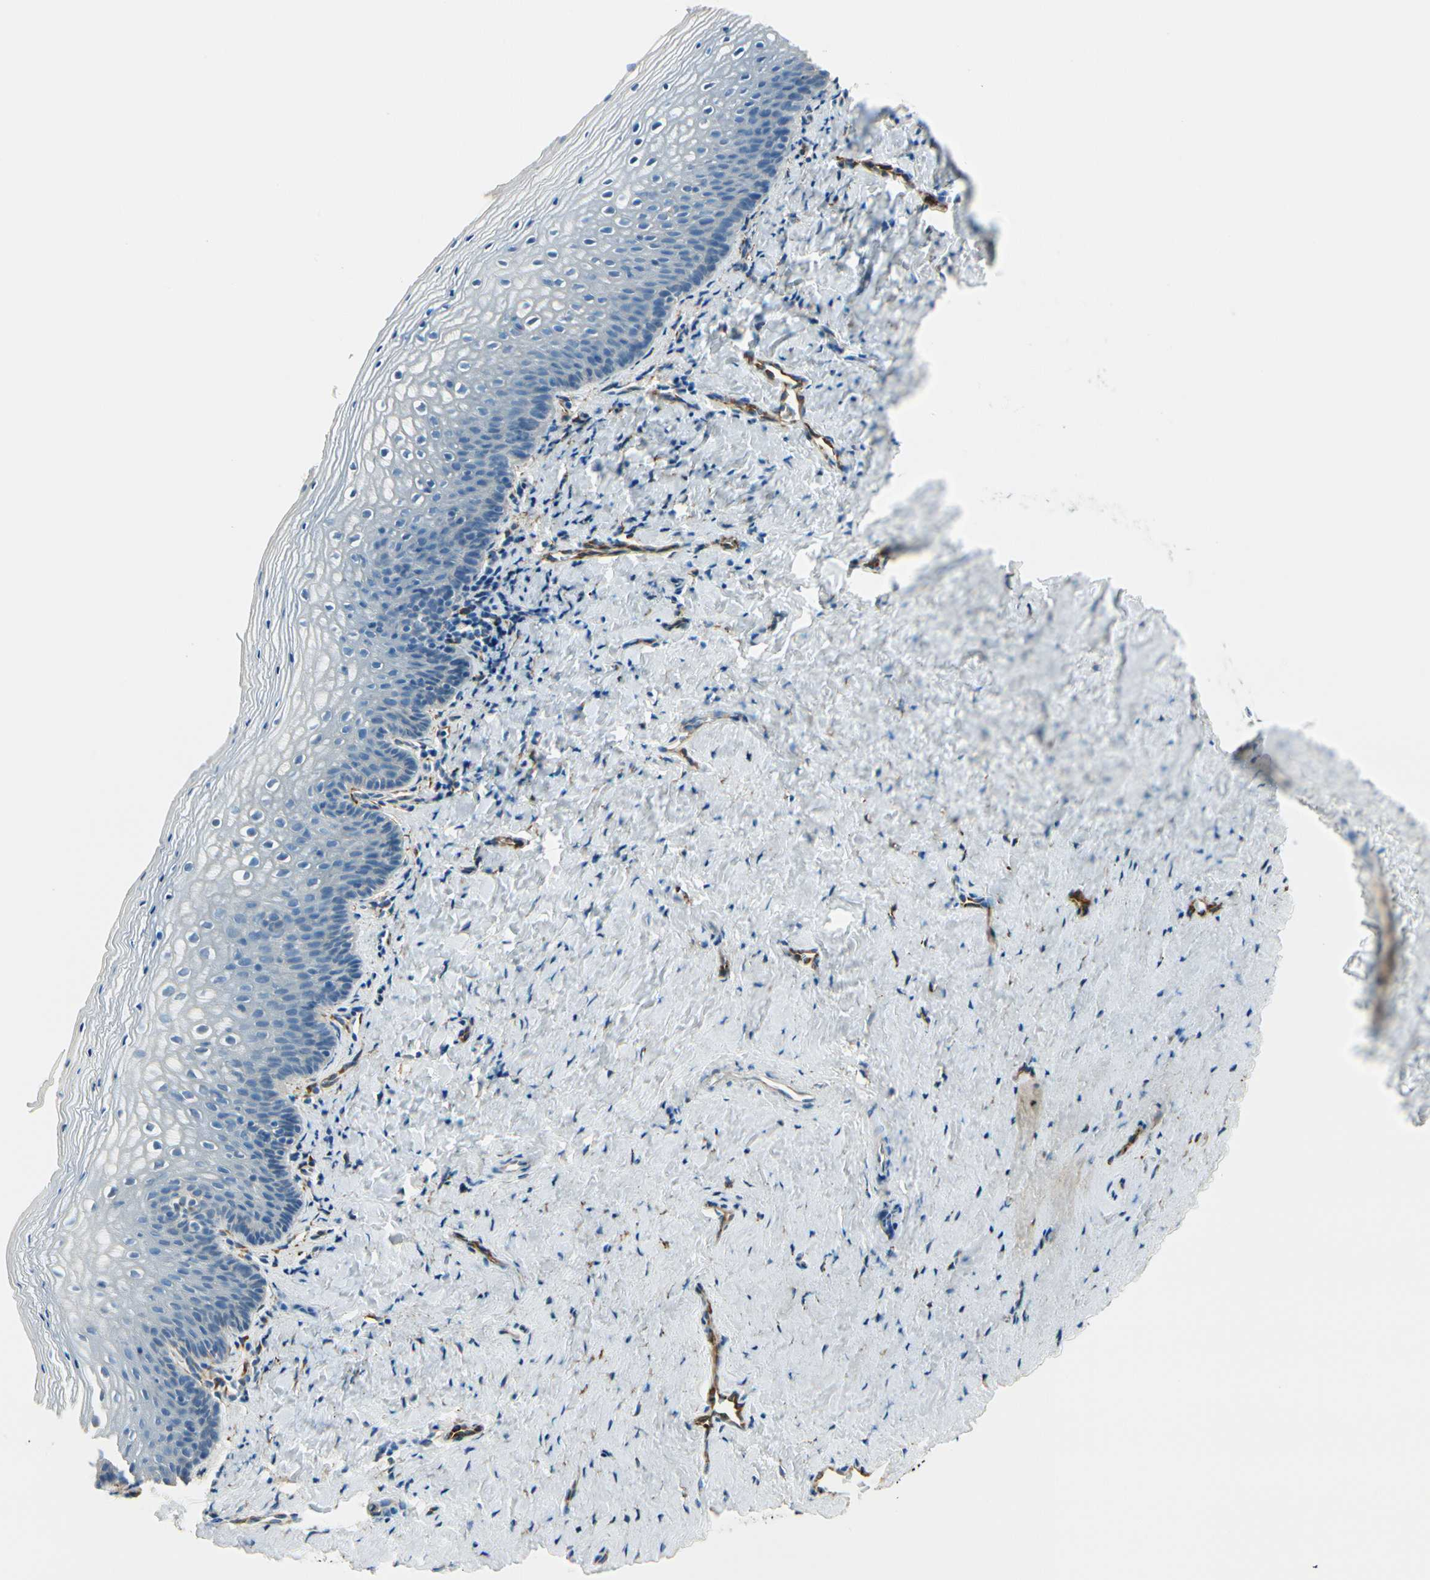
{"staining": {"intensity": "negative", "quantity": "none", "location": "none"}, "tissue": "vagina", "cell_type": "Squamous epithelial cells", "image_type": "normal", "snomed": [{"axis": "morphology", "description": "Normal tissue, NOS"}, {"axis": "topography", "description": "Vagina"}], "caption": "Immunohistochemistry of normal vagina demonstrates no staining in squamous epithelial cells.", "gene": "FKBP7", "patient": {"sex": "female", "age": 44}}